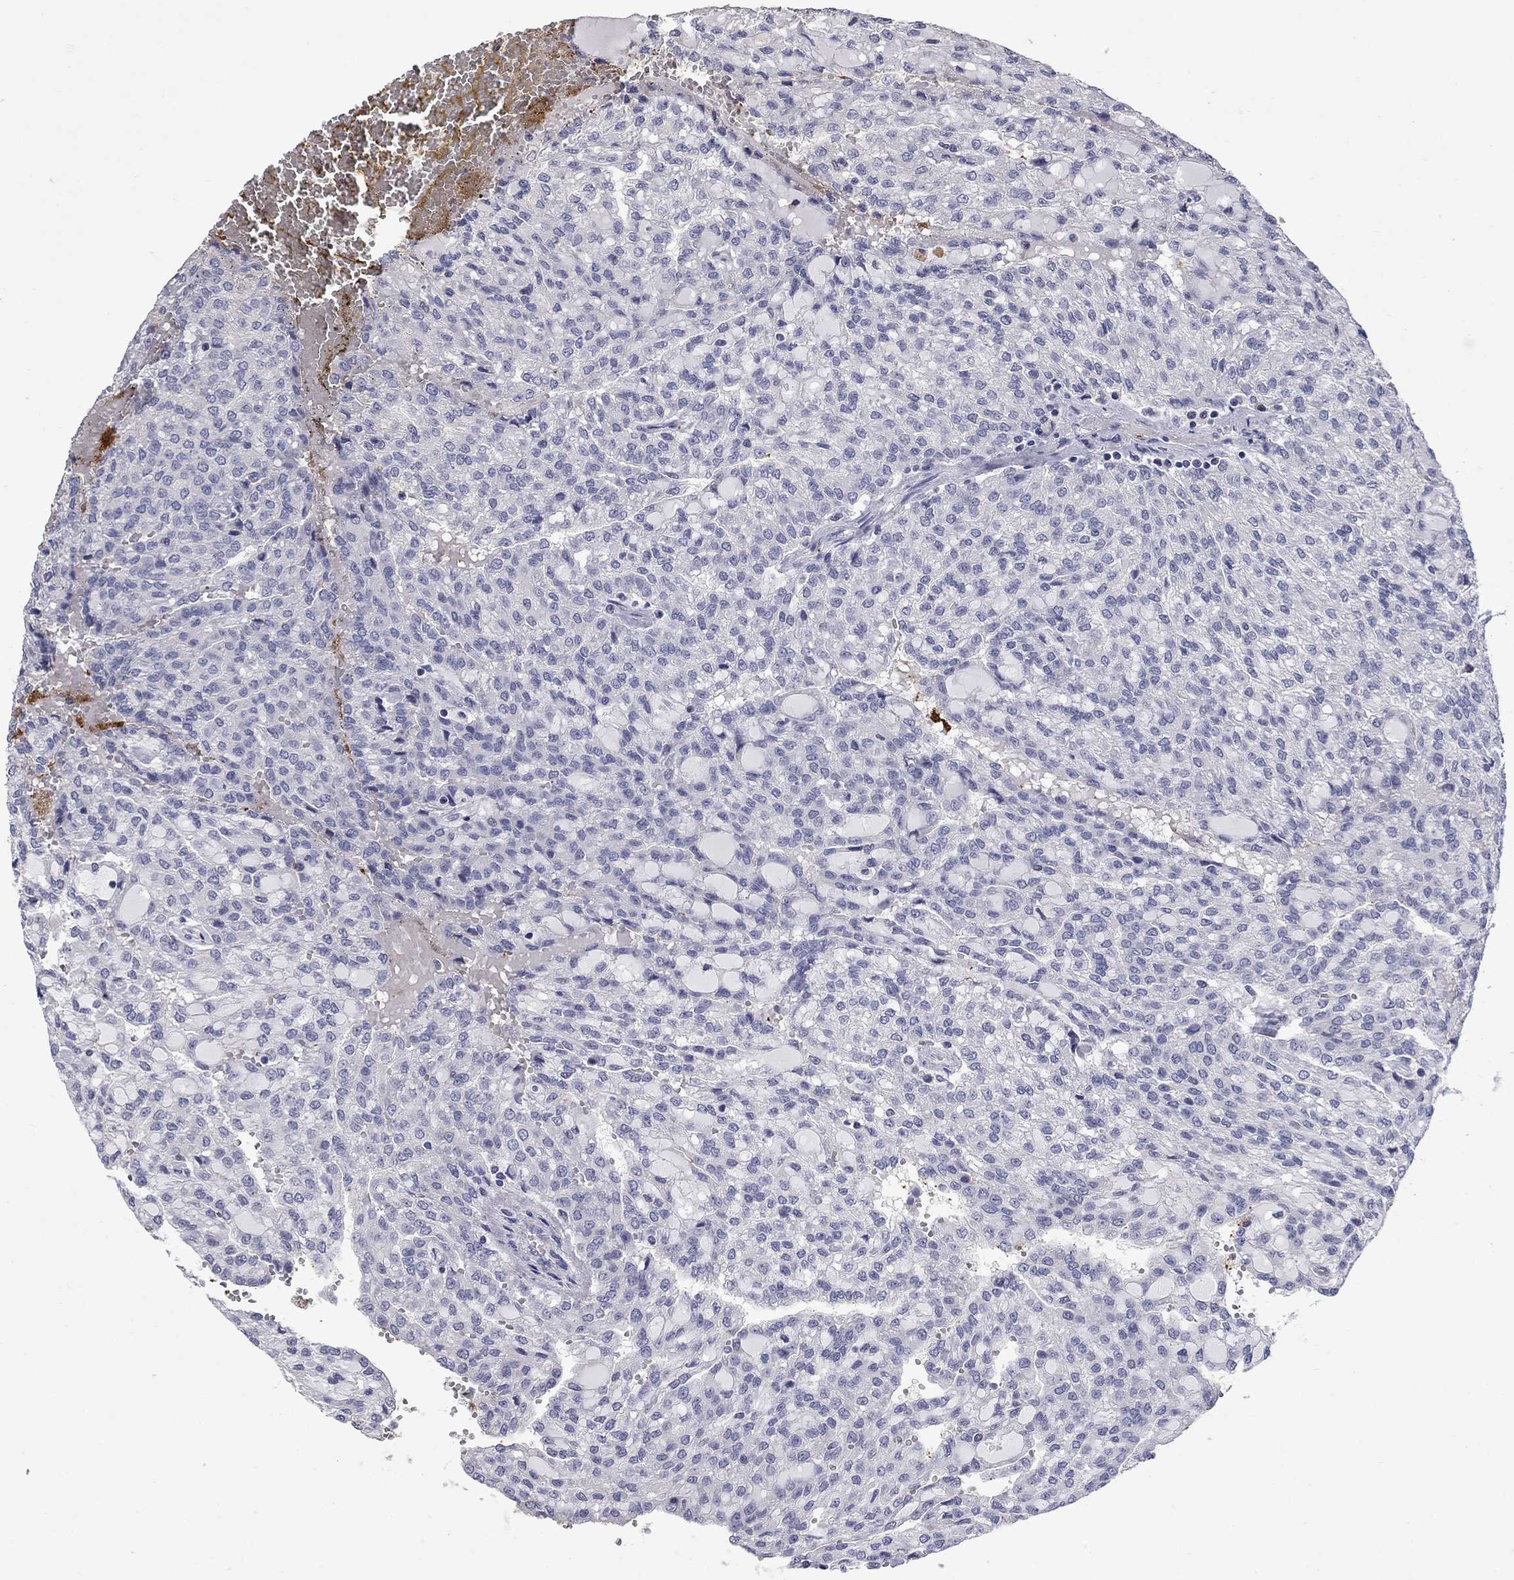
{"staining": {"intensity": "negative", "quantity": "none", "location": "none"}, "tissue": "renal cancer", "cell_type": "Tumor cells", "image_type": "cancer", "snomed": [{"axis": "morphology", "description": "Adenocarcinoma, NOS"}, {"axis": "topography", "description": "Kidney"}], "caption": "Tumor cells show no significant protein positivity in renal cancer.", "gene": "PLEK", "patient": {"sex": "male", "age": 63}}